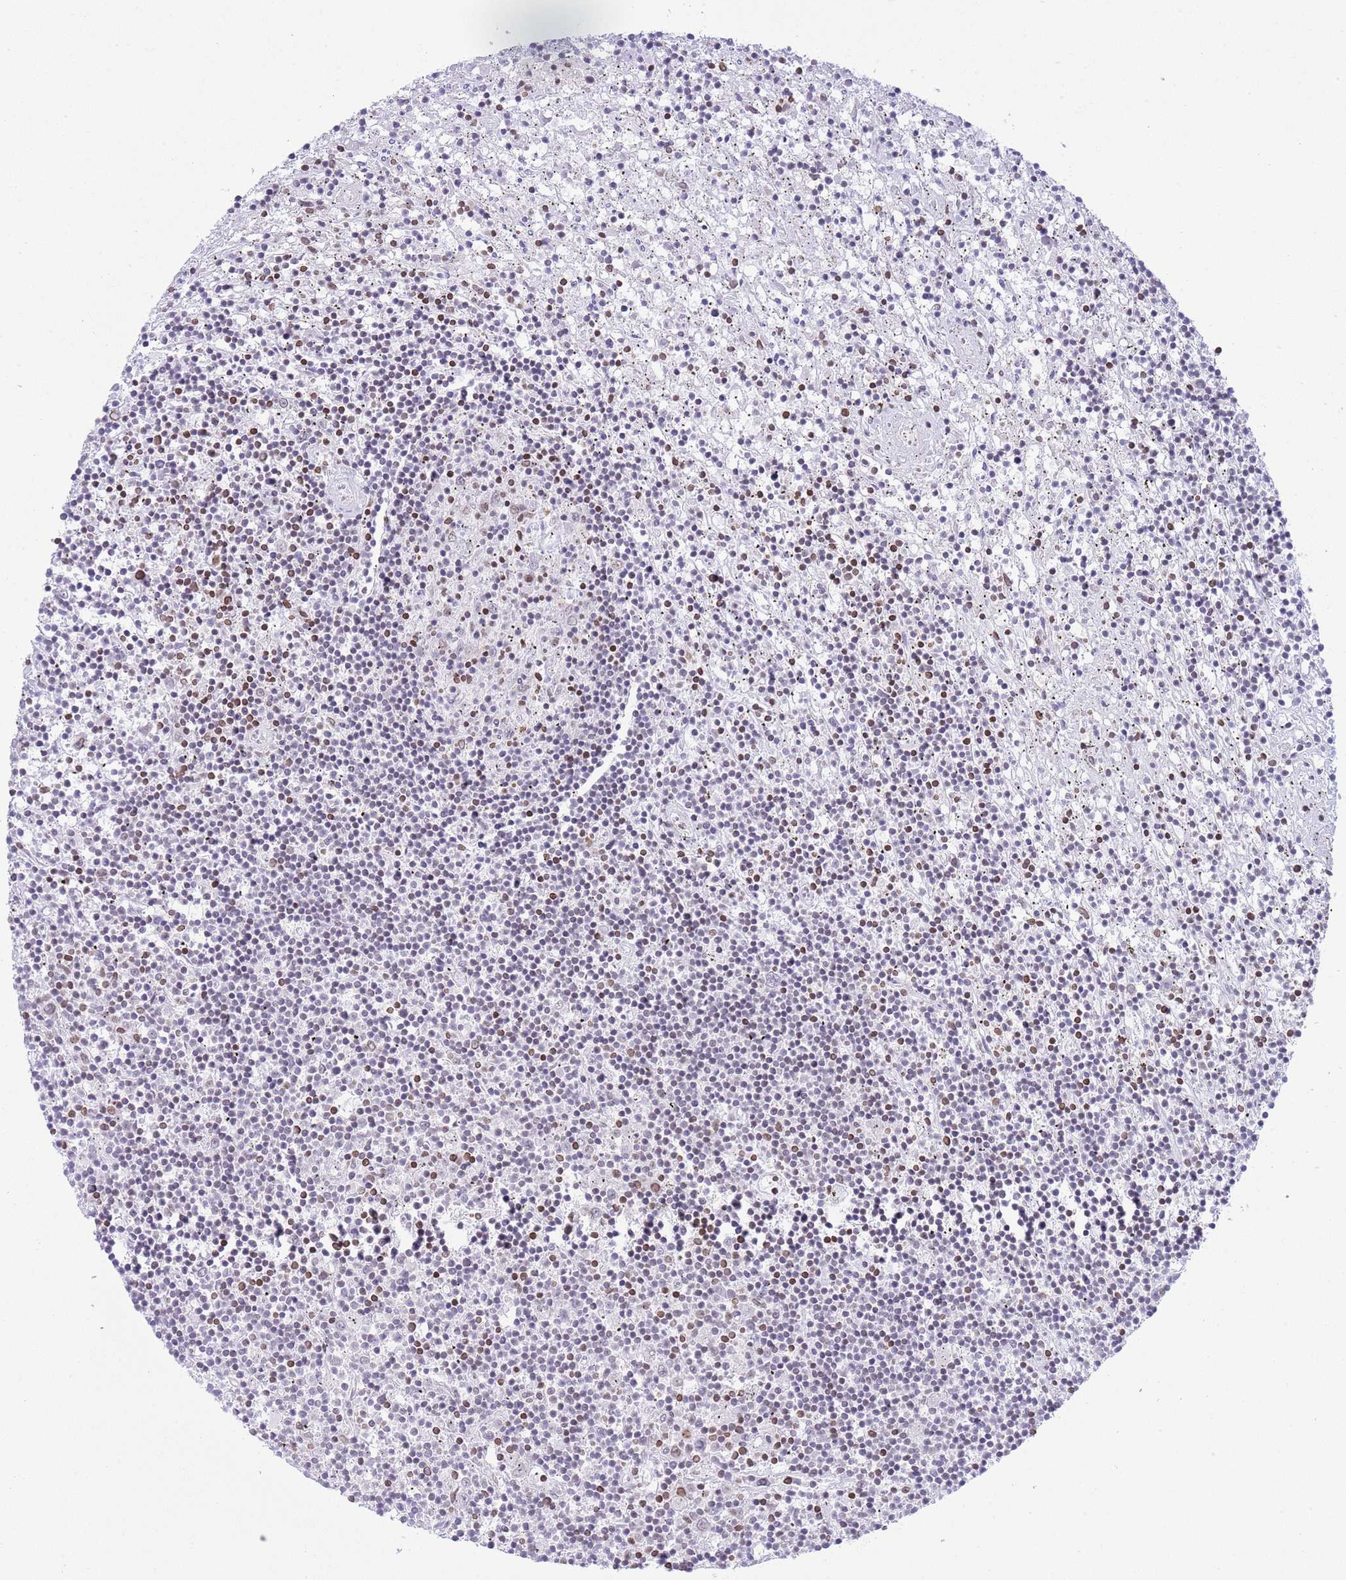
{"staining": {"intensity": "negative", "quantity": "none", "location": "none"}, "tissue": "lymphoma", "cell_type": "Tumor cells", "image_type": "cancer", "snomed": [{"axis": "morphology", "description": "Malignant lymphoma, non-Hodgkin's type, Low grade"}, {"axis": "topography", "description": "Spleen"}], "caption": "The immunohistochemistry micrograph has no significant staining in tumor cells of lymphoma tissue. Brightfield microscopy of immunohistochemistry stained with DAB (3,3'-diaminobenzidine) (brown) and hematoxylin (blue), captured at high magnification.", "gene": "LBR", "patient": {"sex": "male", "age": 76}}